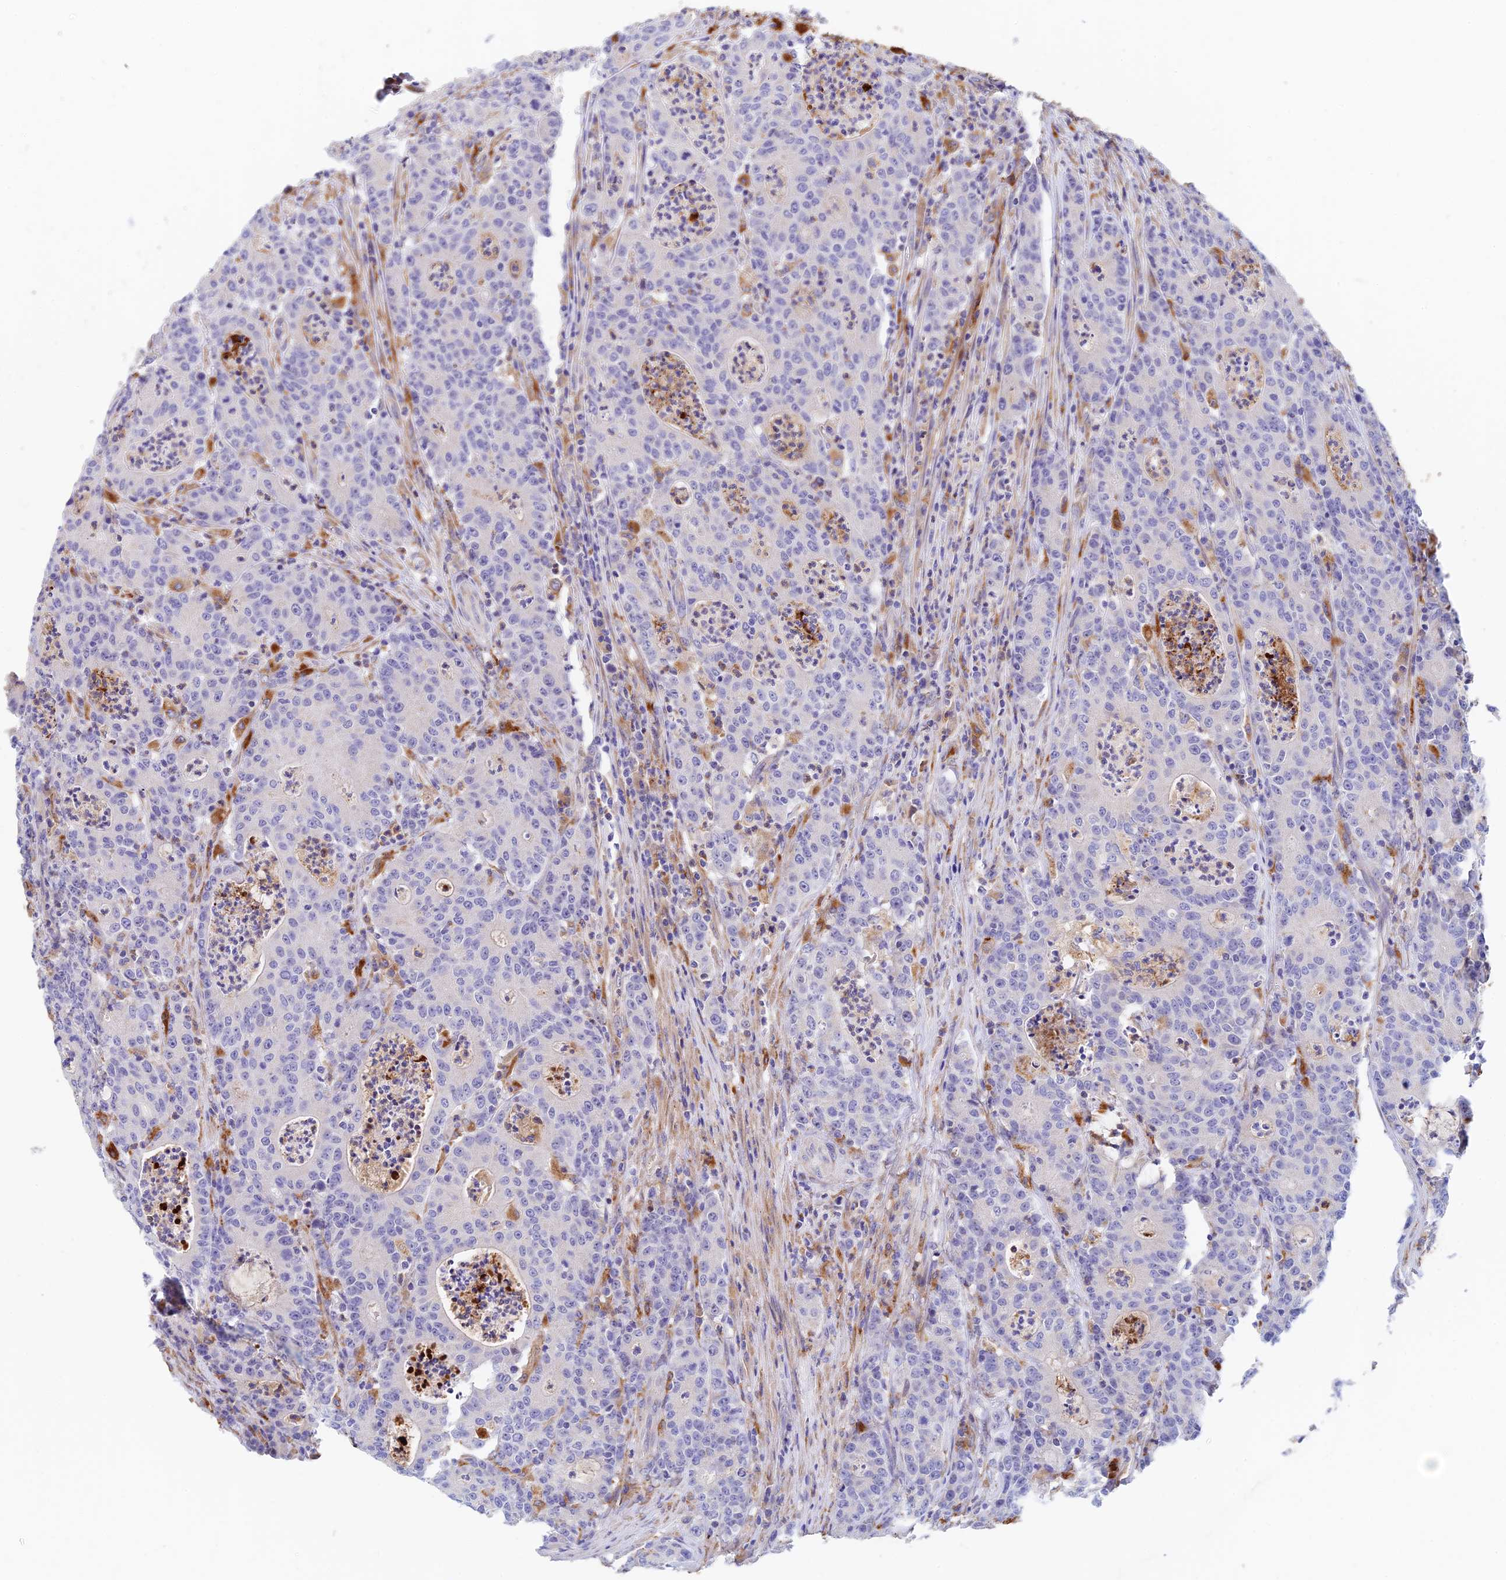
{"staining": {"intensity": "negative", "quantity": "none", "location": "none"}, "tissue": "colorectal cancer", "cell_type": "Tumor cells", "image_type": "cancer", "snomed": [{"axis": "morphology", "description": "Adenocarcinoma, NOS"}, {"axis": "topography", "description": "Colon"}], "caption": "A histopathology image of colorectal adenocarcinoma stained for a protein shows no brown staining in tumor cells.", "gene": "RPGRIP1L", "patient": {"sex": "male", "age": 83}}